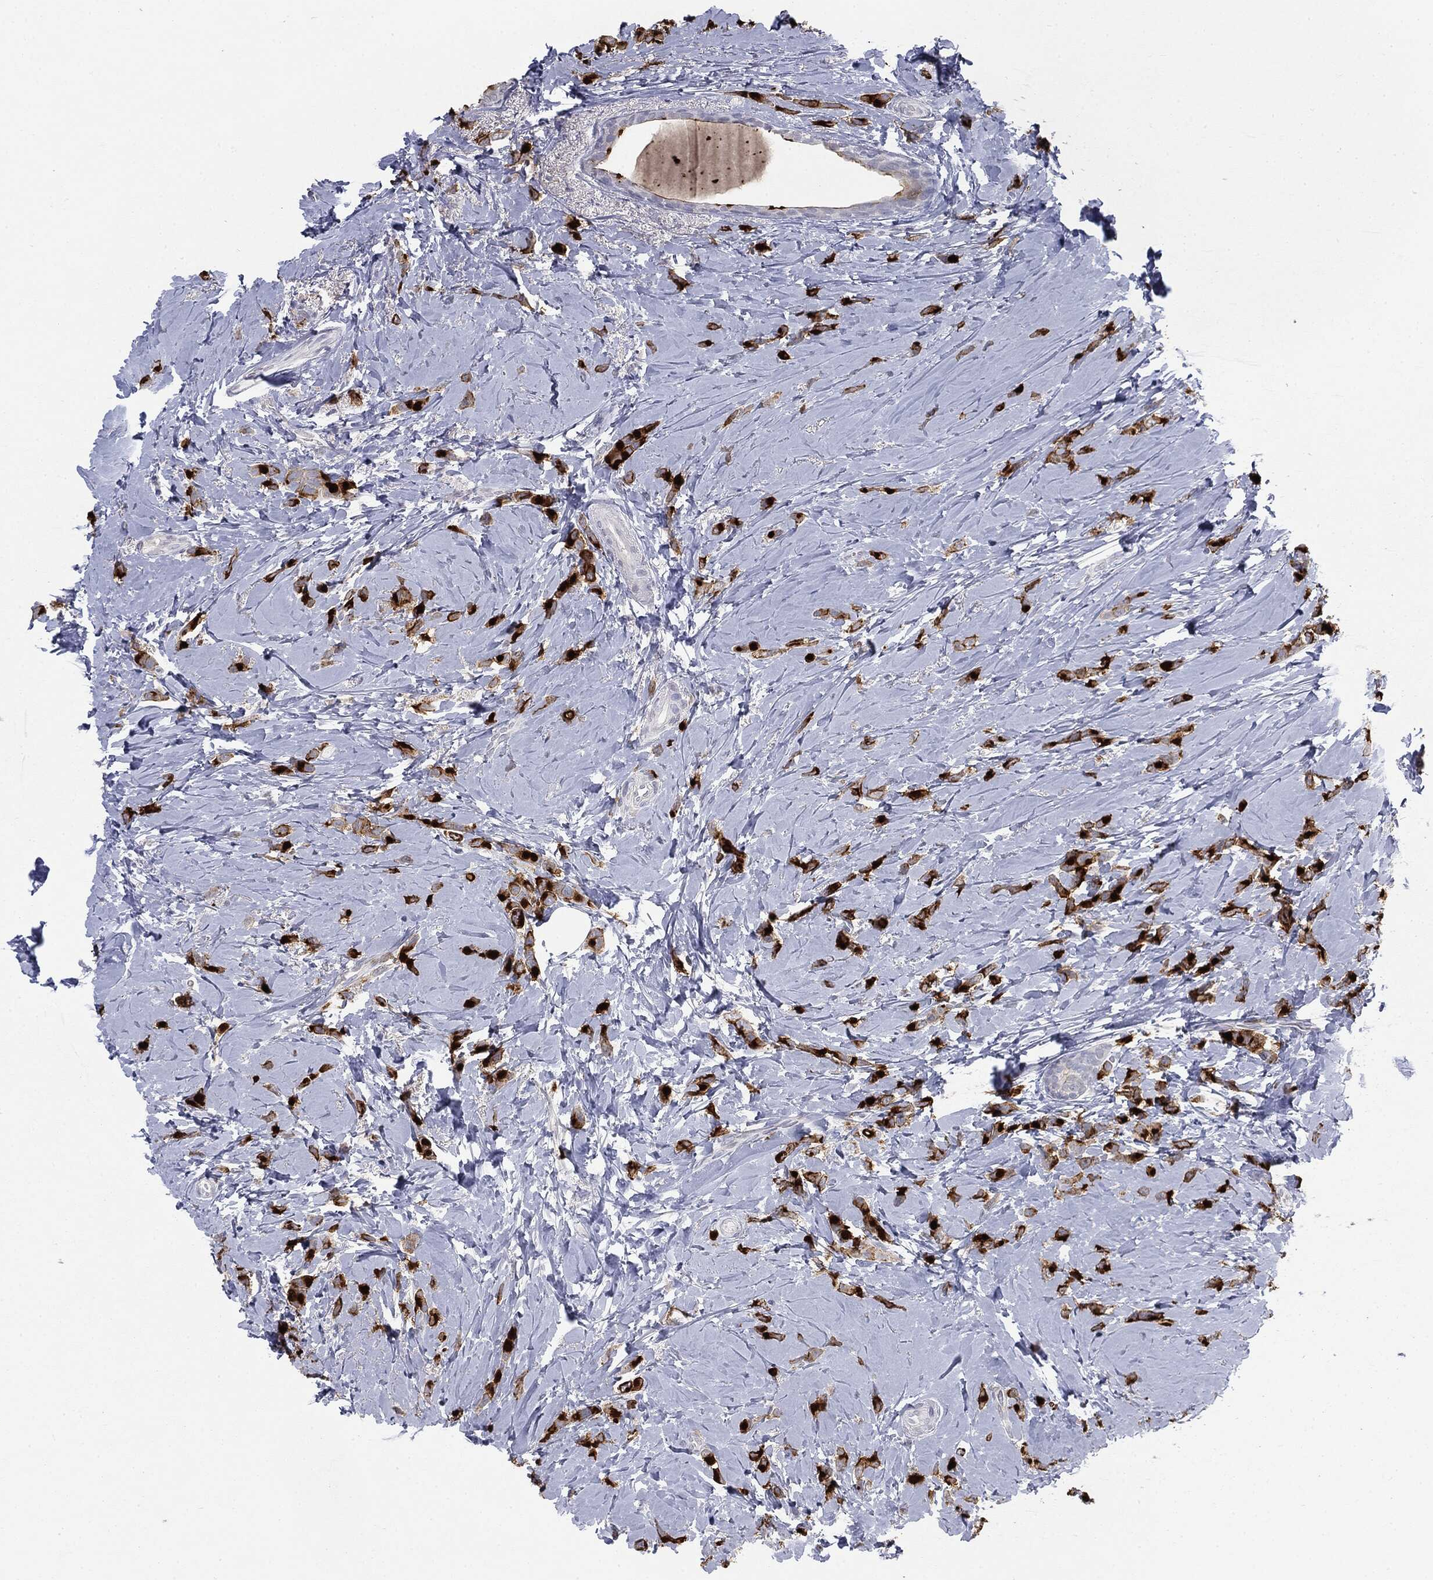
{"staining": {"intensity": "strong", "quantity": "25%-75%", "location": "cytoplasmic/membranous"}, "tissue": "breast cancer", "cell_type": "Tumor cells", "image_type": "cancer", "snomed": [{"axis": "morphology", "description": "Lobular carcinoma"}, {"axis": "topography", "description": "Breast"}], "caption": "Brown immunohistochemical staining in human breast cancer (lobular carcinoma) displays strong cytoplasmic/membranous expression in about 25%-75% of tumor cells.", "gene": "MUC1", "patient": {"sex": "female", "age": 66}}